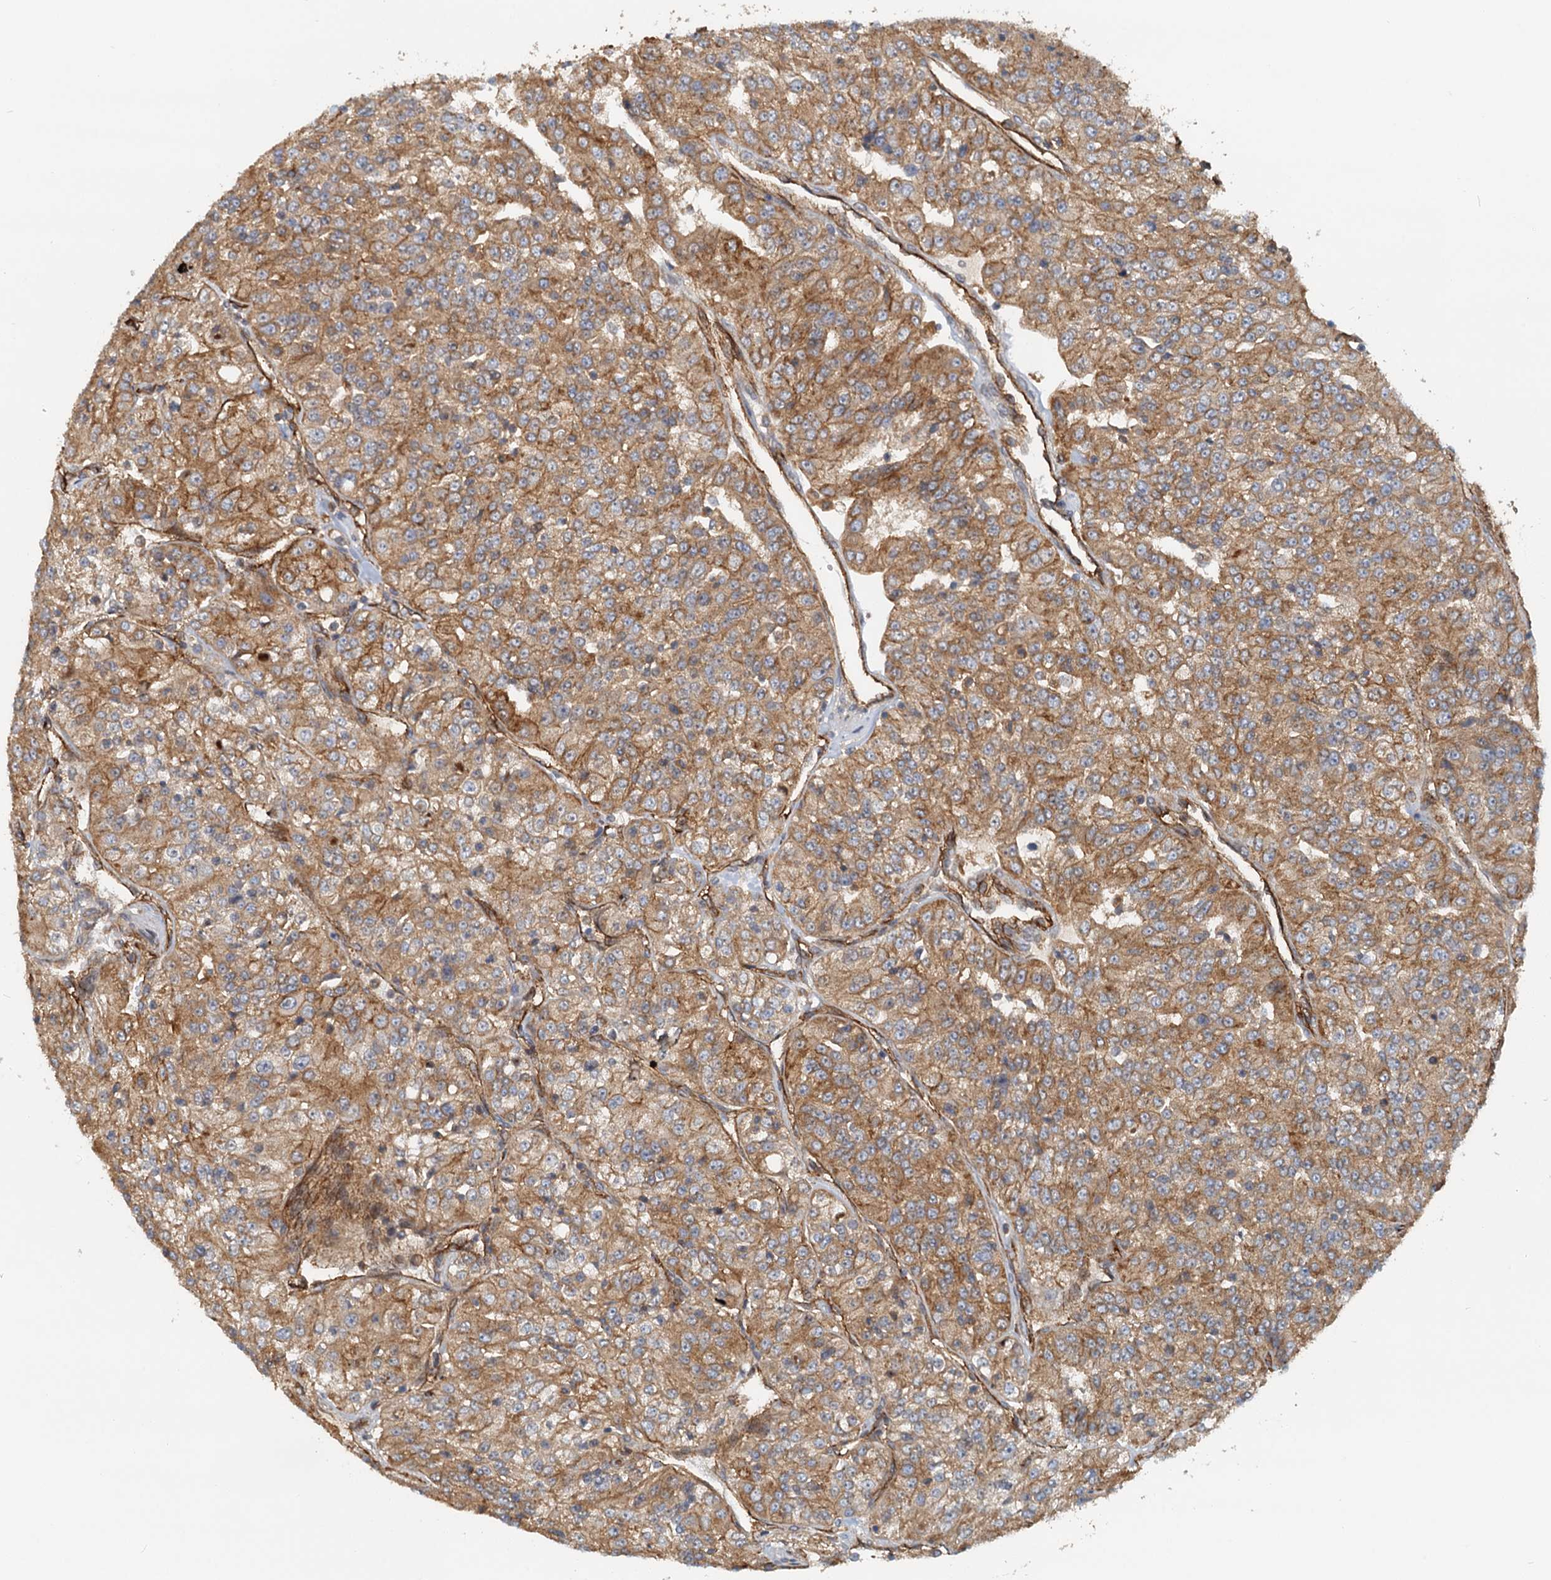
{"staining": {"intensity": "moderate", "quantity": ">75%", "location": "cytoplasmic/membranous"}, "tissue": "renal cancer", "cell_type": "Tumor cells", "image_type": "cancer", "snomed": [{"axis": "morphology", "description": "Adenocarcinoma, NOS"}, {"axis": "topography", "description": "Kidney"}], "caption": "Immunohistochemical staining of renal cancer demonstrates medium levels of moderate cytoplasmic/membranous protein positivity in about >75% of tumor cells. (Brightfield microscopy of DAB IHC at high magnification).", "gene": "NIPAL3", "patient": {"sex": "female", "age": 63}}